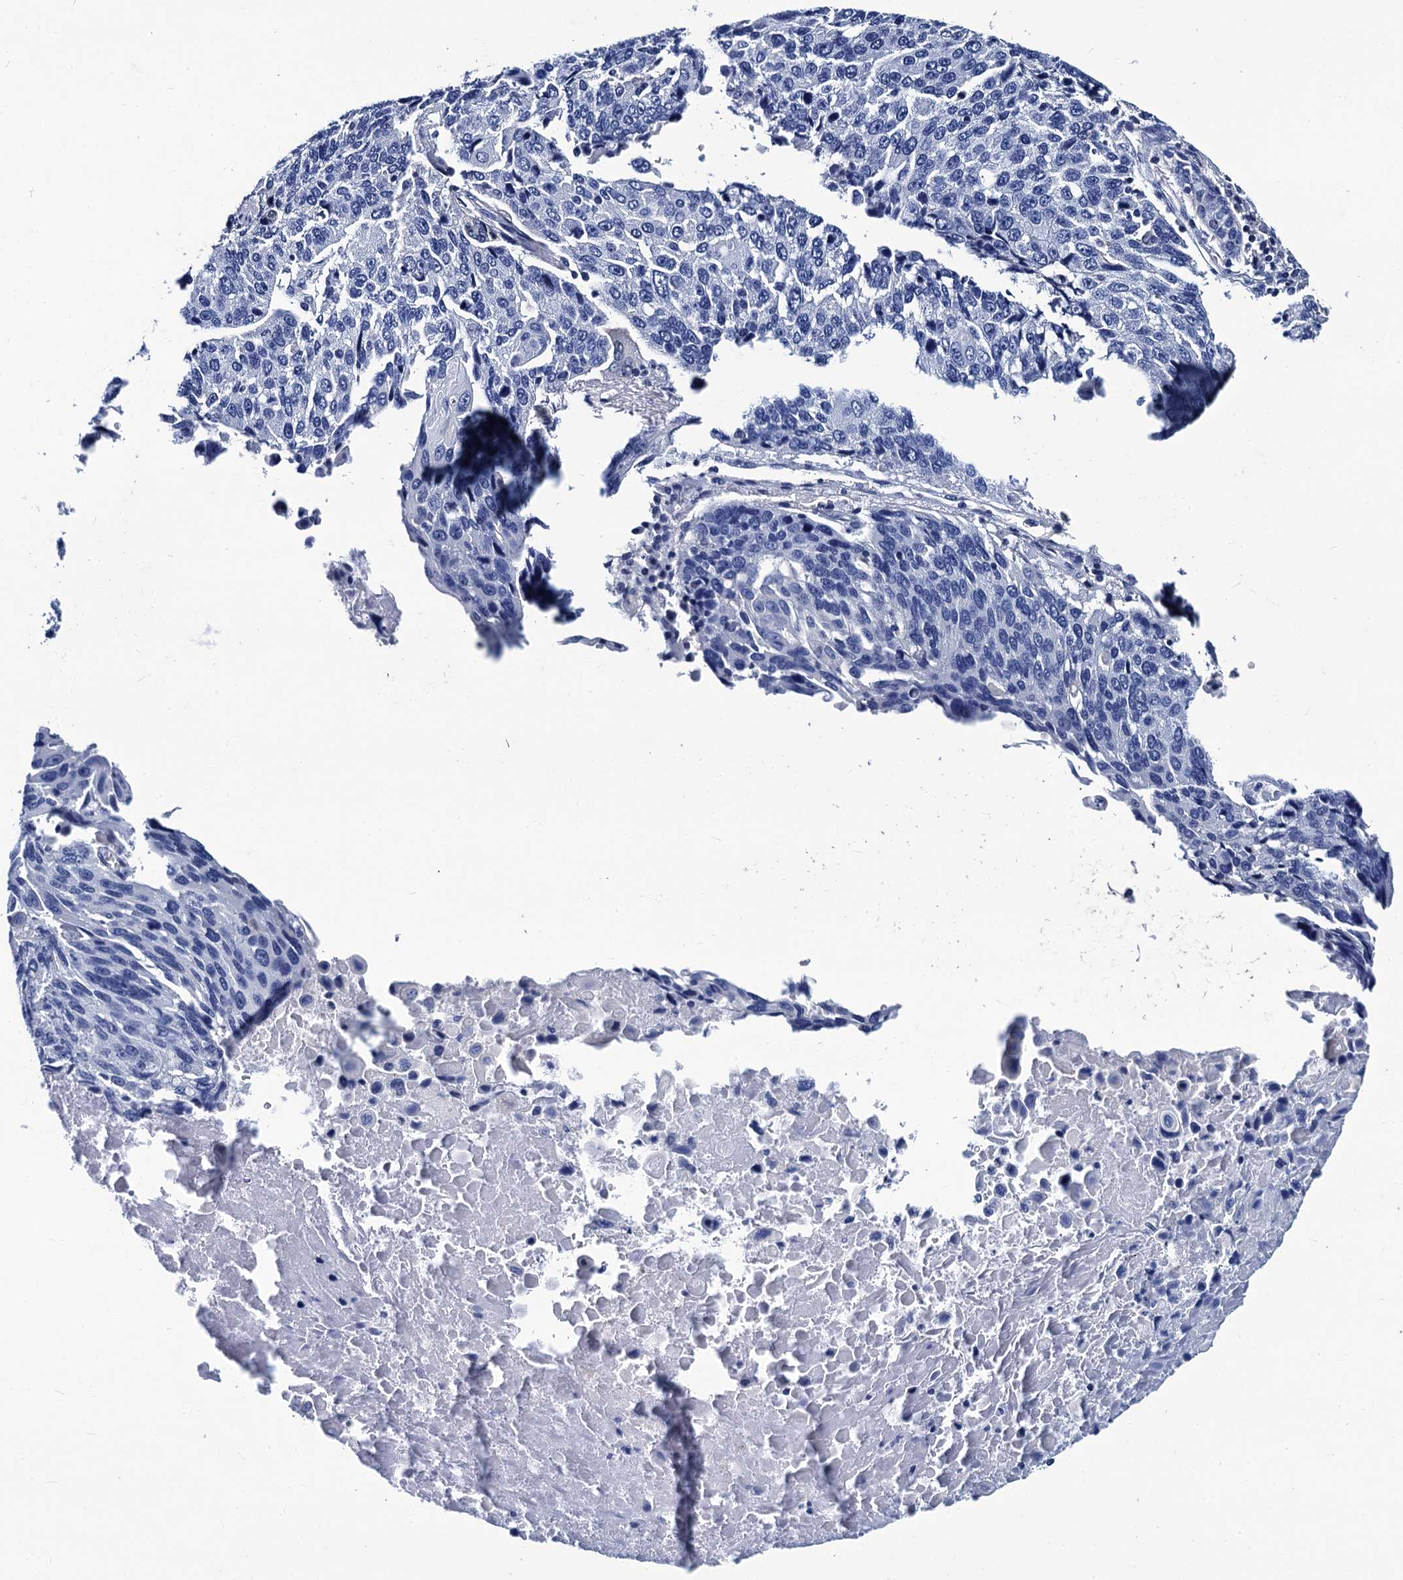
{"staining": {"intensity": "negative", "quantity": "none", "location": "none"}, "tissue": "lung cancer", "cell_type": "Tumor cells", "image_type": "cancer", "snomed": [{"axis": "morphology", "description": "Squamous cell carcinoma, NOS"}, {"axis": "topography", "description": "Lung"}], "caption": "IHC photomicrograph of squamous cell carcinoma (lung) stained for a protein (brown), which shows no staining in tumor cells. (Stains: DAB (3,3'-diaminobenzidine) immunohistochemistry (IHC) with hematoxylin counter stain, Microscopy: brightfield microscopy at high magnification).", "gene": "LRRC30", "patient": {"sex": "male", "age": 66}}